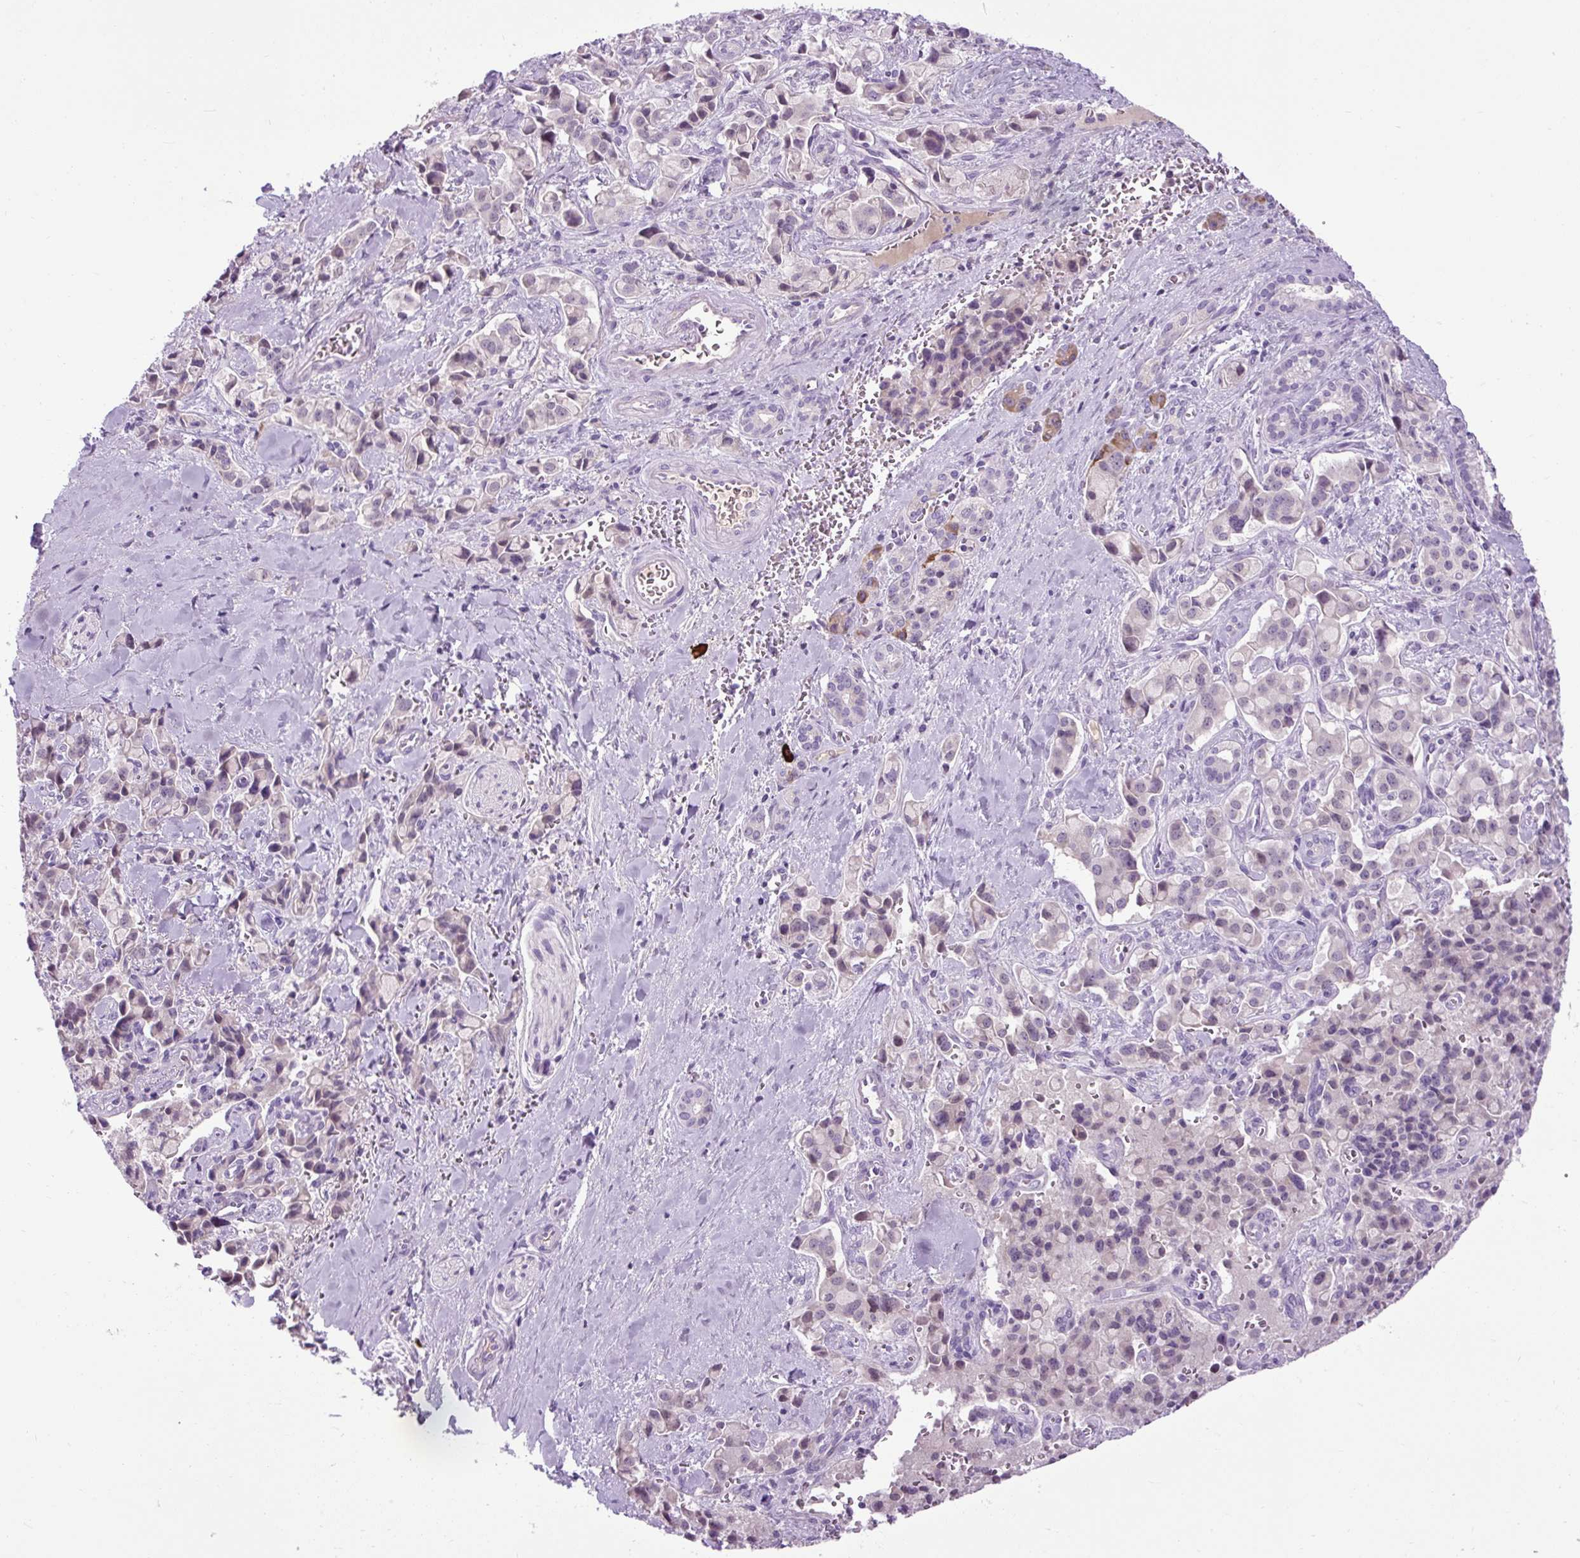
{"staining": {"intensity": "negative", "quantity": "none", "location": "none"}, "tissue": "pancreatic cancer", "cell_type": "Tumor cells", "image_type": "cancer", "snomed": [{"axis": "morphology", "description": "Adenocarcinoma, NOS"}, {"axis": "topography", "description": "Pancreas"}], "caption": "IHC micrograph of neoplastic tissue: pancreatic adenocarcinoma stained with DAB (3,3'-diaminobenzidine) shows no significant protein staining in tumor cells.", "gene": "ARRDC2", "patient": {"sex": "male", "age": 65}}